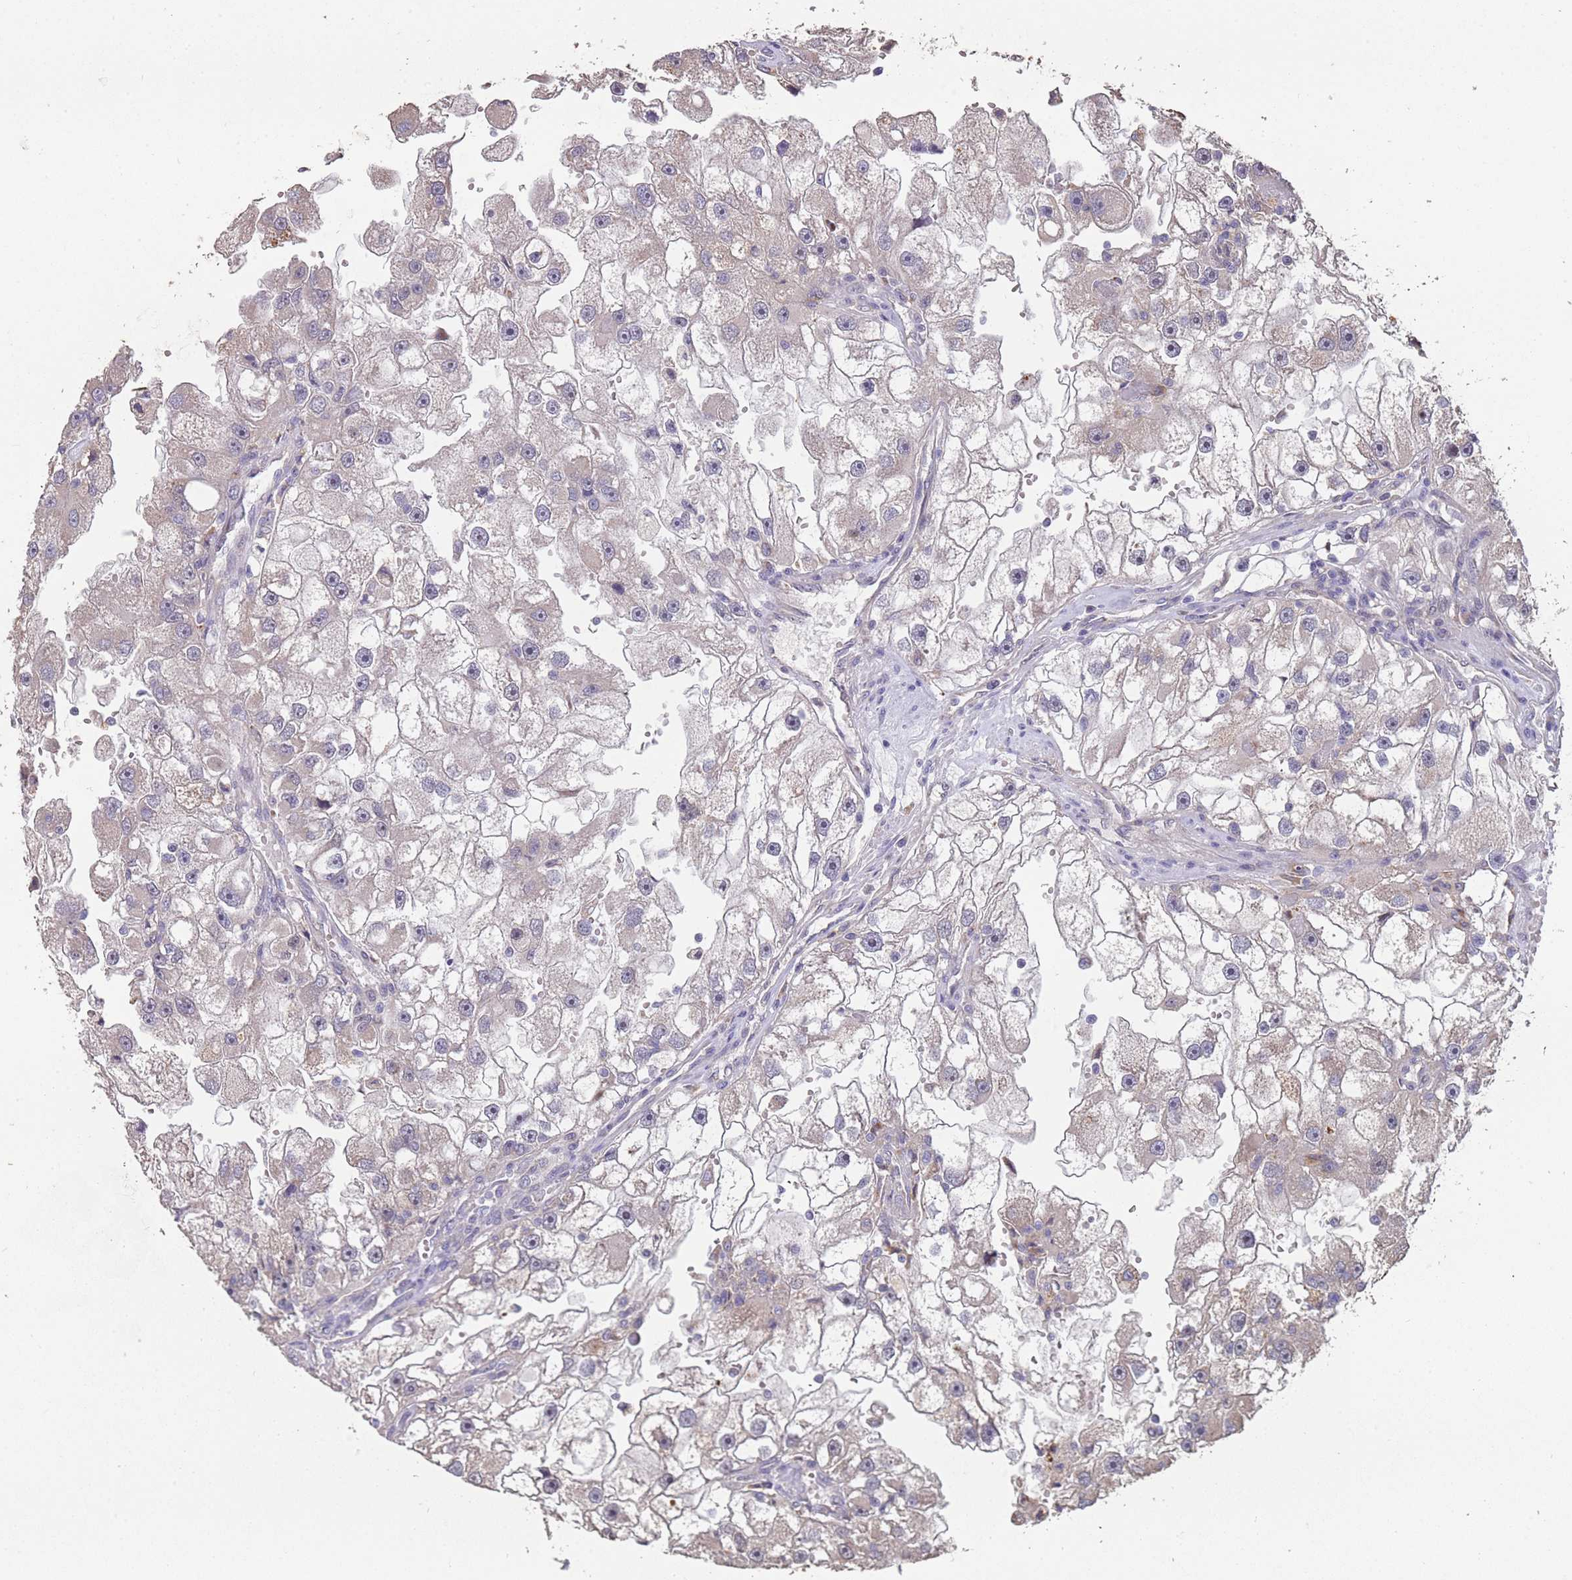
{"staining": {"intensity": "weak", "quantity": "<25%", "location": "cytoplasmic/membranous"}, "tissue": "renal cancer", "cell_type": "Tumor cells", "image_type": "cancer", "snomed": [{"axis": "morphology", "description": "Adenocarcinoma, NOS"}, {"axis": "topography", "description": "Kidney"}], "caption": "A high-resolution histopathology image shows immunohistochemistry staining of renal adenocarcinoma, which exhibits no significant expression in tumor cells. (DAB IHC, high magnification).", "gene": "TMEM64", "patient": {"sex": "male", "age": 63}}